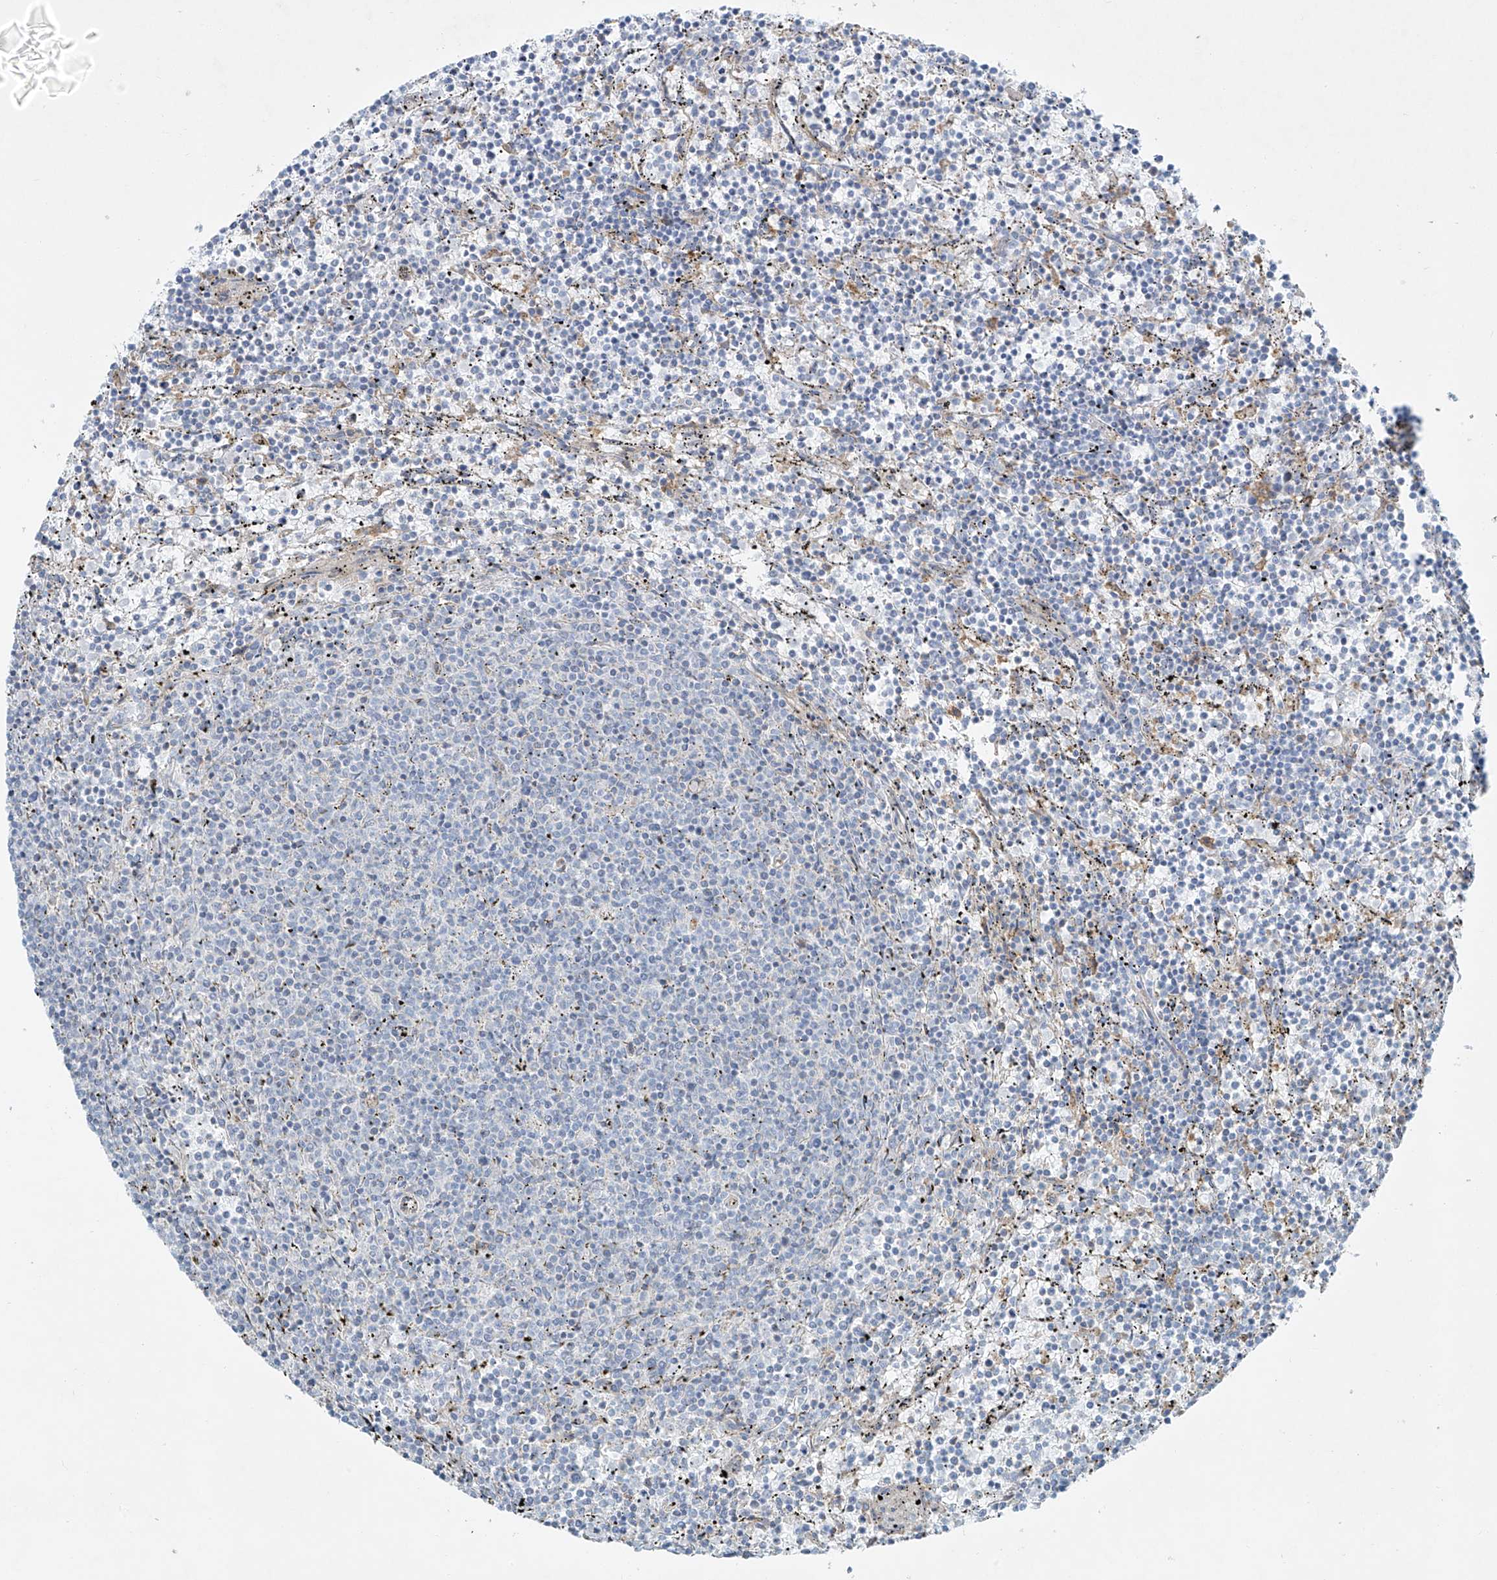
{"staining": {"intensity": "negative", "quantity": "none", "location": "none"}, "tissue": "lymphoma", "cell_type": "Tumor cells", "image_type": "cancer", "snomed": [{"axis": "morphology", "description": "Malignant lymphoma, non-Hodgkin's type, Low grade"}, {"axis": "topography", "description": "Spleen"}], "caption": "An image of low-grade malignant lymphoma, non-Hodgkin's type stained for a protein shows no brown staining in tumor cells.", "gene": "VAMP5", "patient": {"sex": "female", "age": 50}}